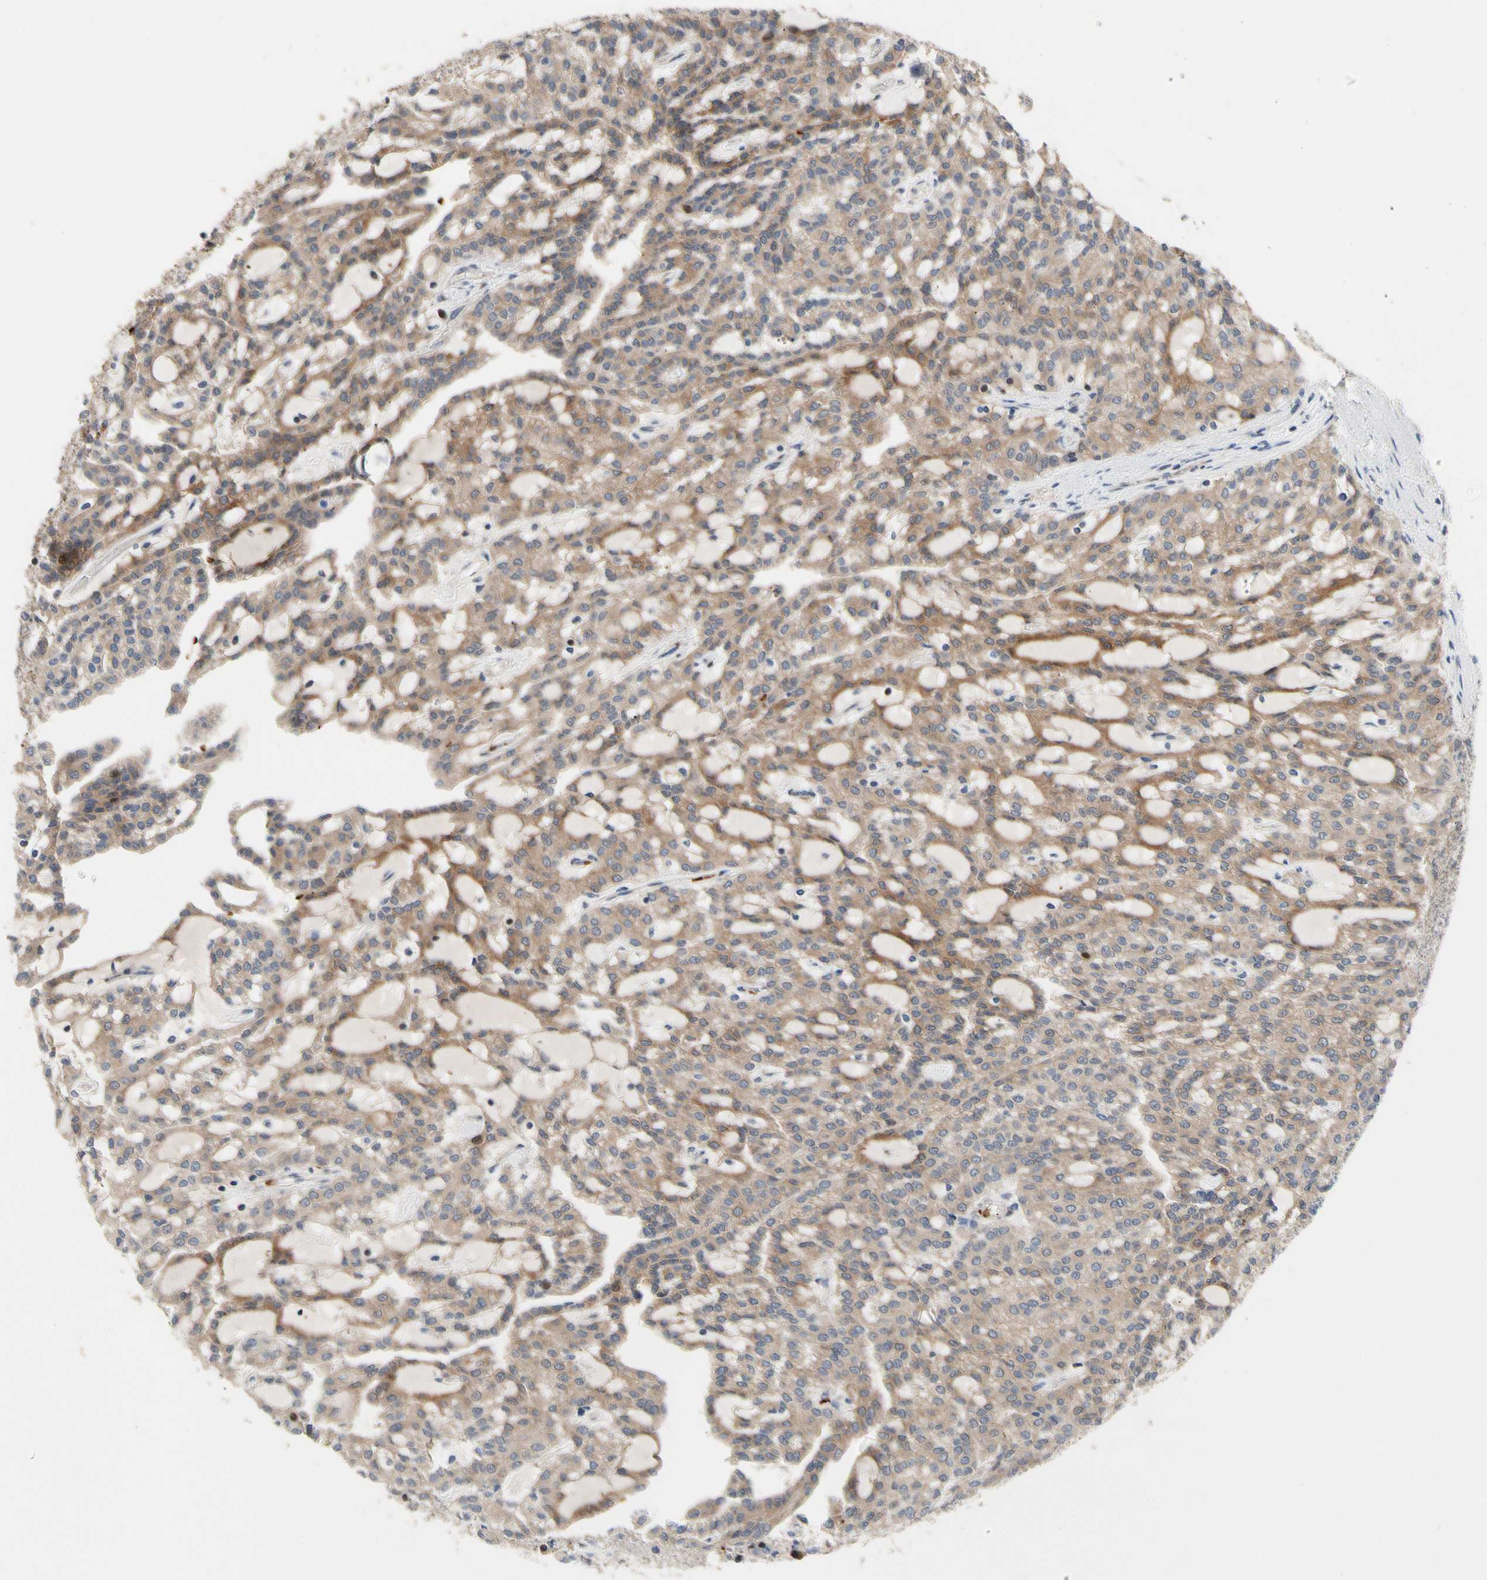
{"staining": {"intensity": "moderate", "quantity": ">75%", "location": "cytoplasmic/membranous"}, "tissue": "renal cancer", "cell_type": "Tumor cells", "image_type": "cancer", "snomed": [{"axis": "morphology", "description": "Adenocarcinoma, NOS"}, {"axis": "topography", "description": "Kidney"}], "caption": "The image reveals a brown stain indicating the presence of a protein in the cytoplasmic/membranous of tumor cells in renal adenocarcinoma.", "gene": "HMGCR", "patient": {"sex": "male", "age": 63}}